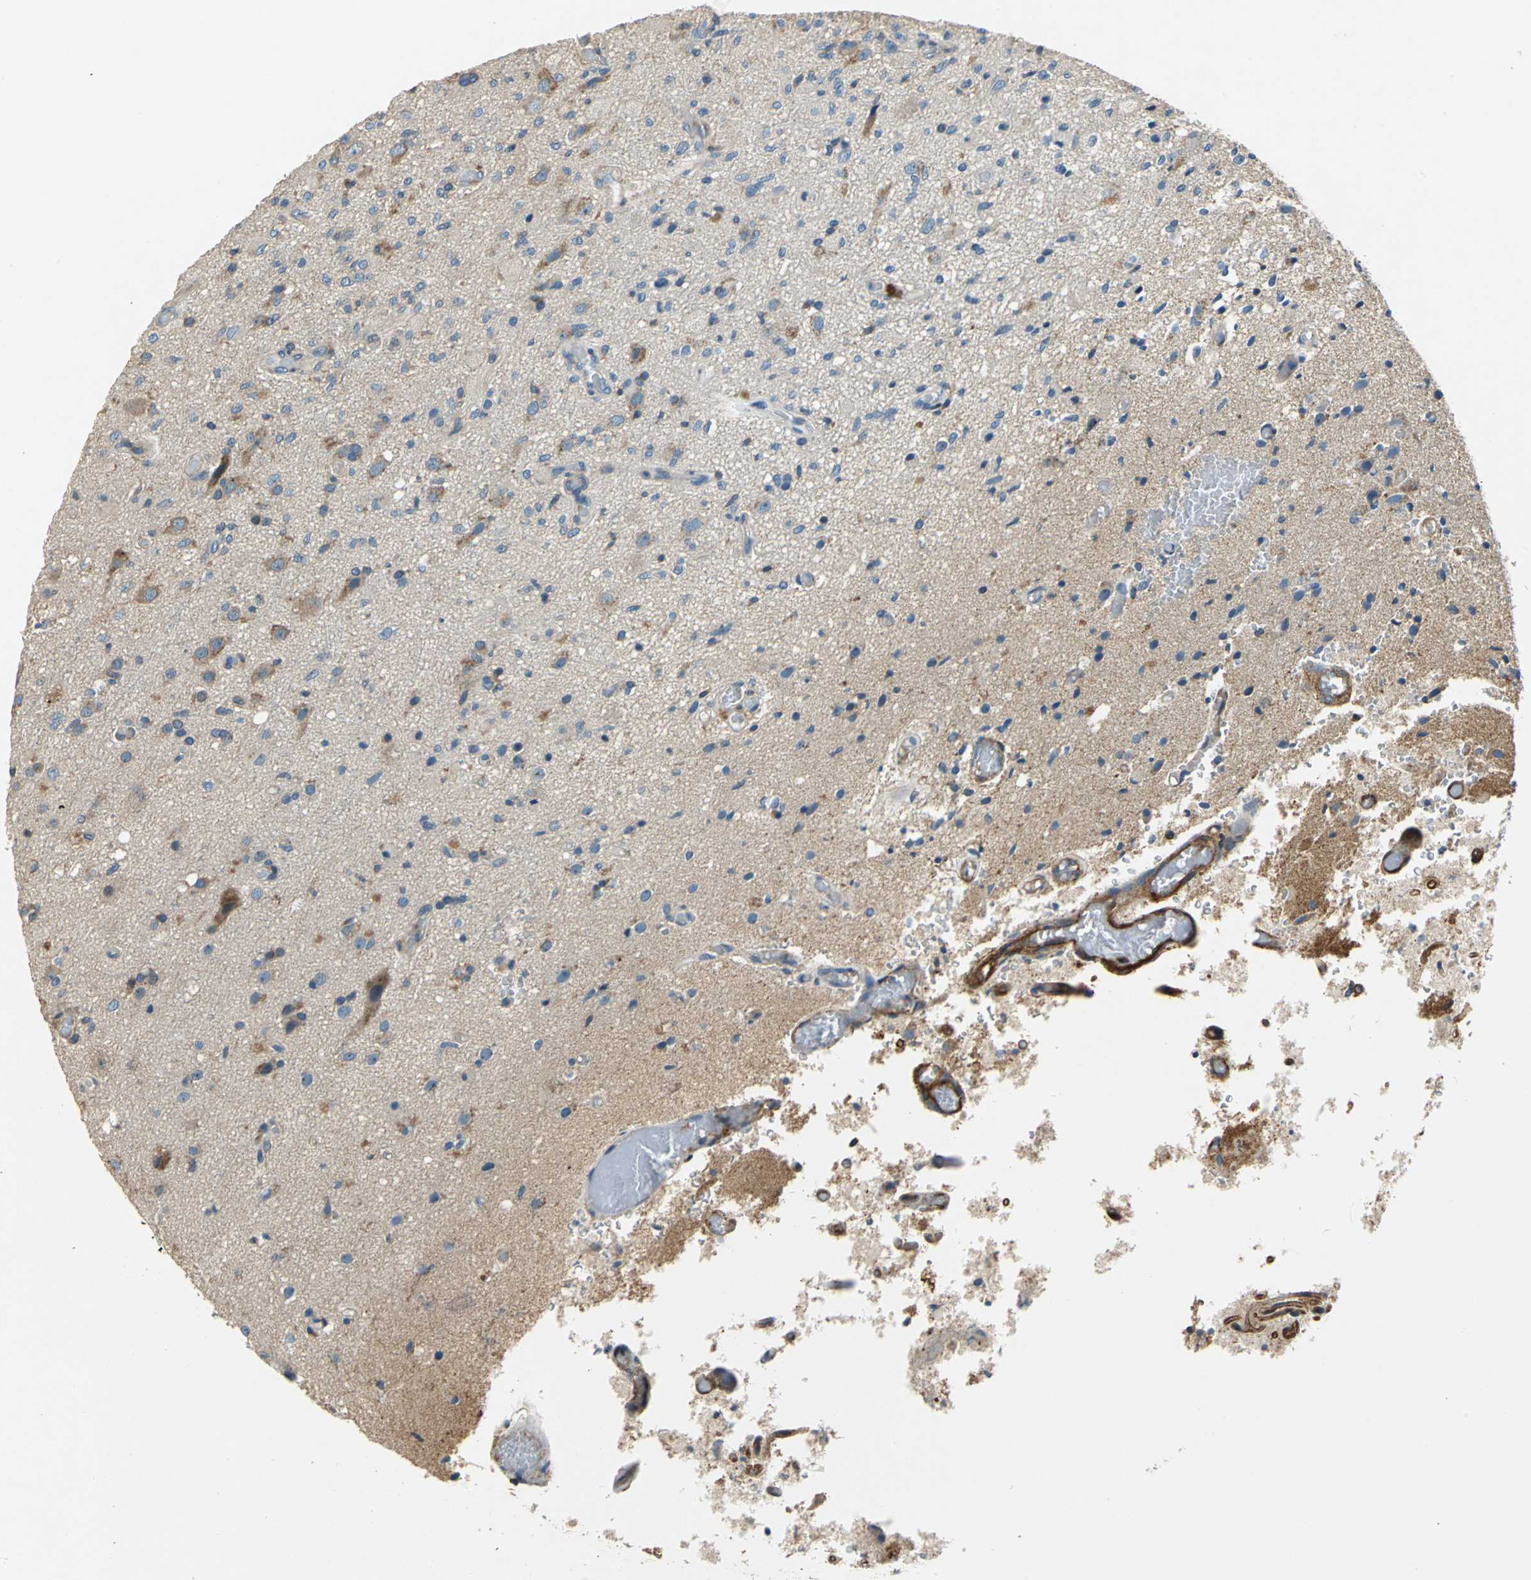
{"staining": {"intensity": "moderate", "quantity": "25%-75%", "location": "cytoplasmic/membranous"}, "tissue": "glioma", "cell_type": "Tumor cells", "image_type": "cancer", "snomed": [{"axis": "morphology", "description": "Normal tissue, NOS"}, {"axis": "morphology", "description": "Glioma, malignant, High grade"}, {"axis": "topography", "description": "Cerebral cortex"}], "caption": "A micrograph of malignant glioma (high-grade) stained for a protein exhibits moderate cytoplasmic/membranous brown staining in tumor cells.", "gene": "DDX3Y", "patient": {"sex": "male", "age": 77}}